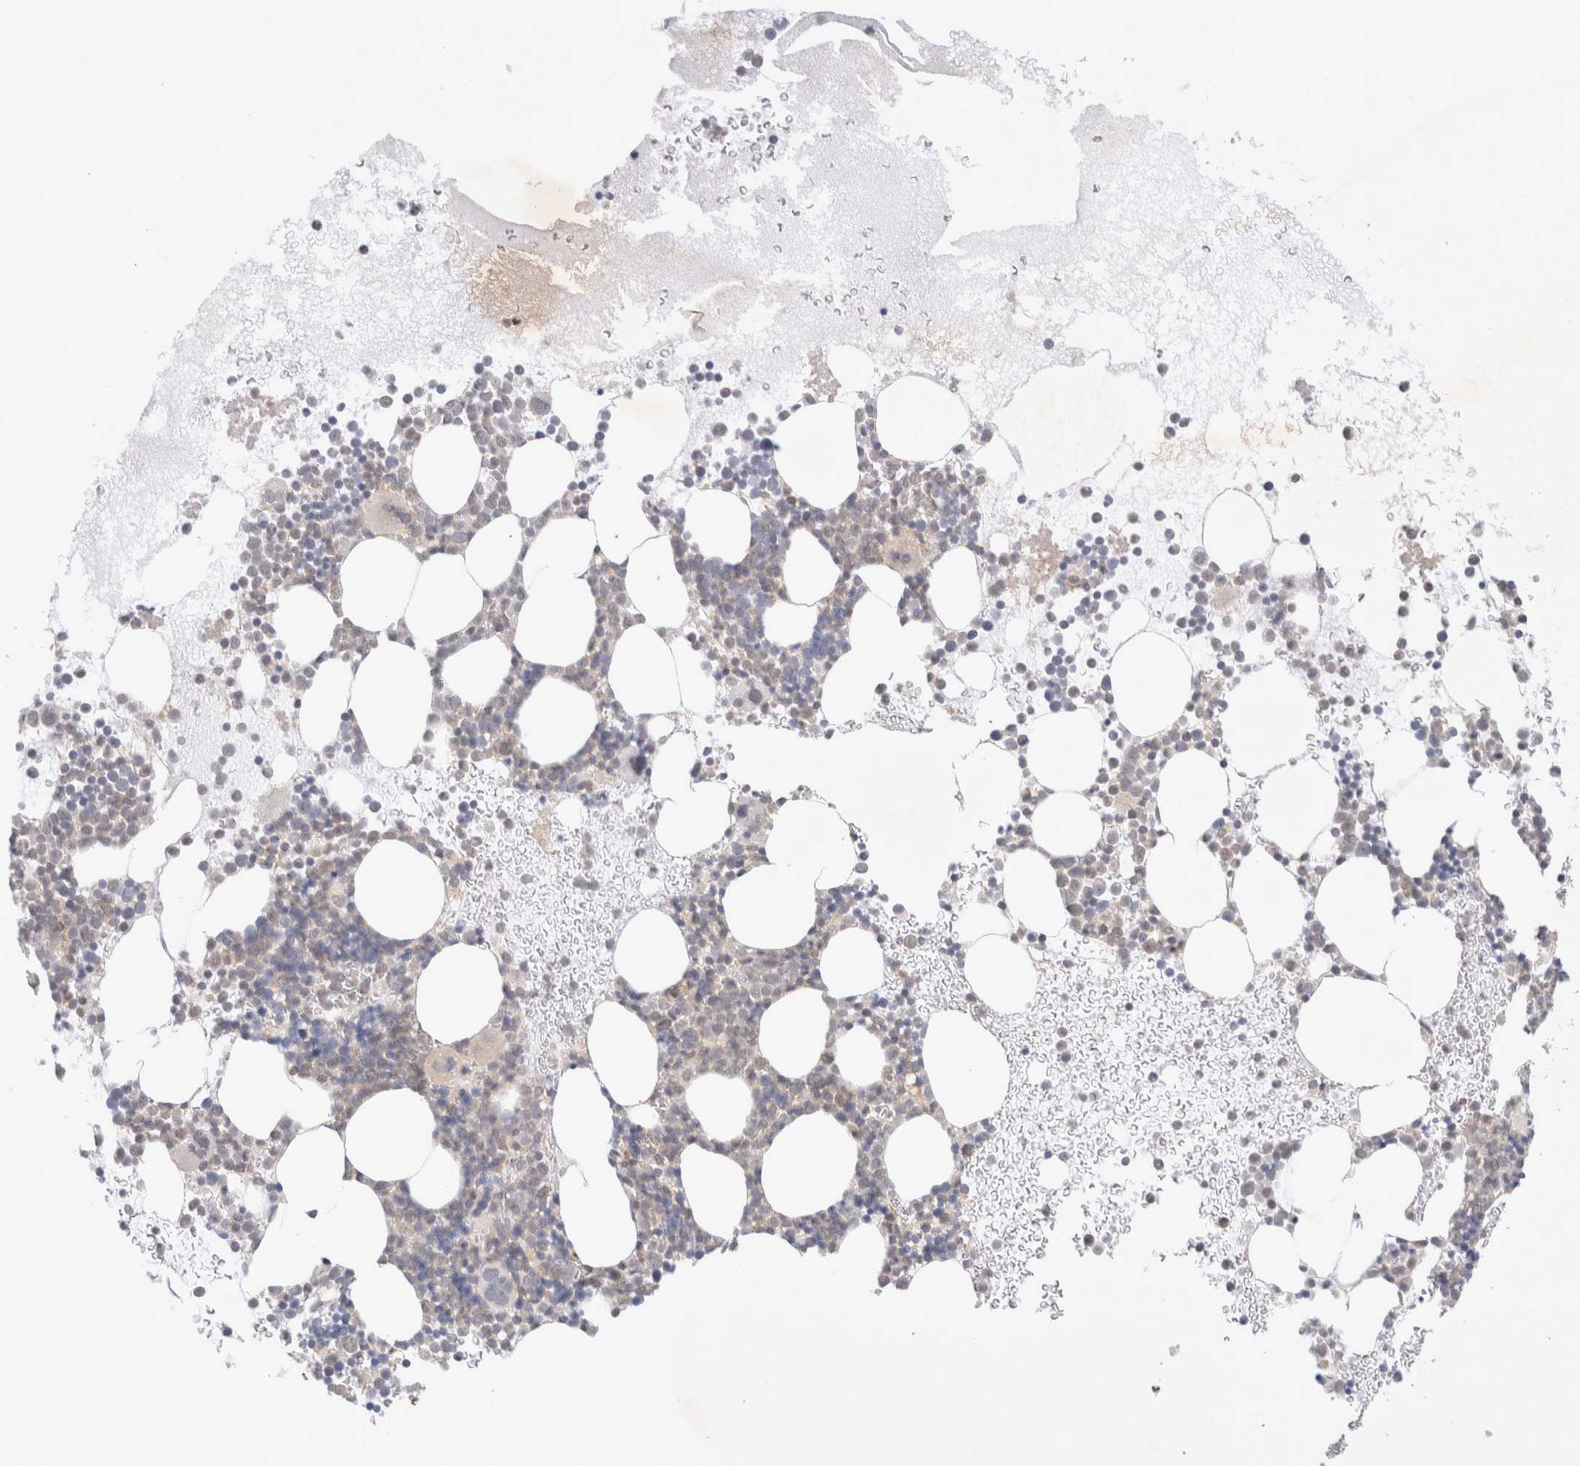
{"staining": {"intensity": "weak", "quantity": "<25%", "location": "cytoplasmic/membranous,nuclear"}, "tissue": "bone marrow", "cell_type": "Hematopoietic cells", "image_type": "normal", "snomed": [{"axis": "morphology", "description": "Normal tissue, NOS"}, {"axis": "morphology", "description": "Inflammation, NOS"}, {"axis": "topography", "description": "Bone marrow"}], "caption": "Protein analysis of normal bone marrow demonstrates no significant expression in hematopoietic cells. (Immunohistochemistry, brightfield microscopy, high magnification).", "gene": "FBXO42", "patient": {"sex": "female", "age": 45}}